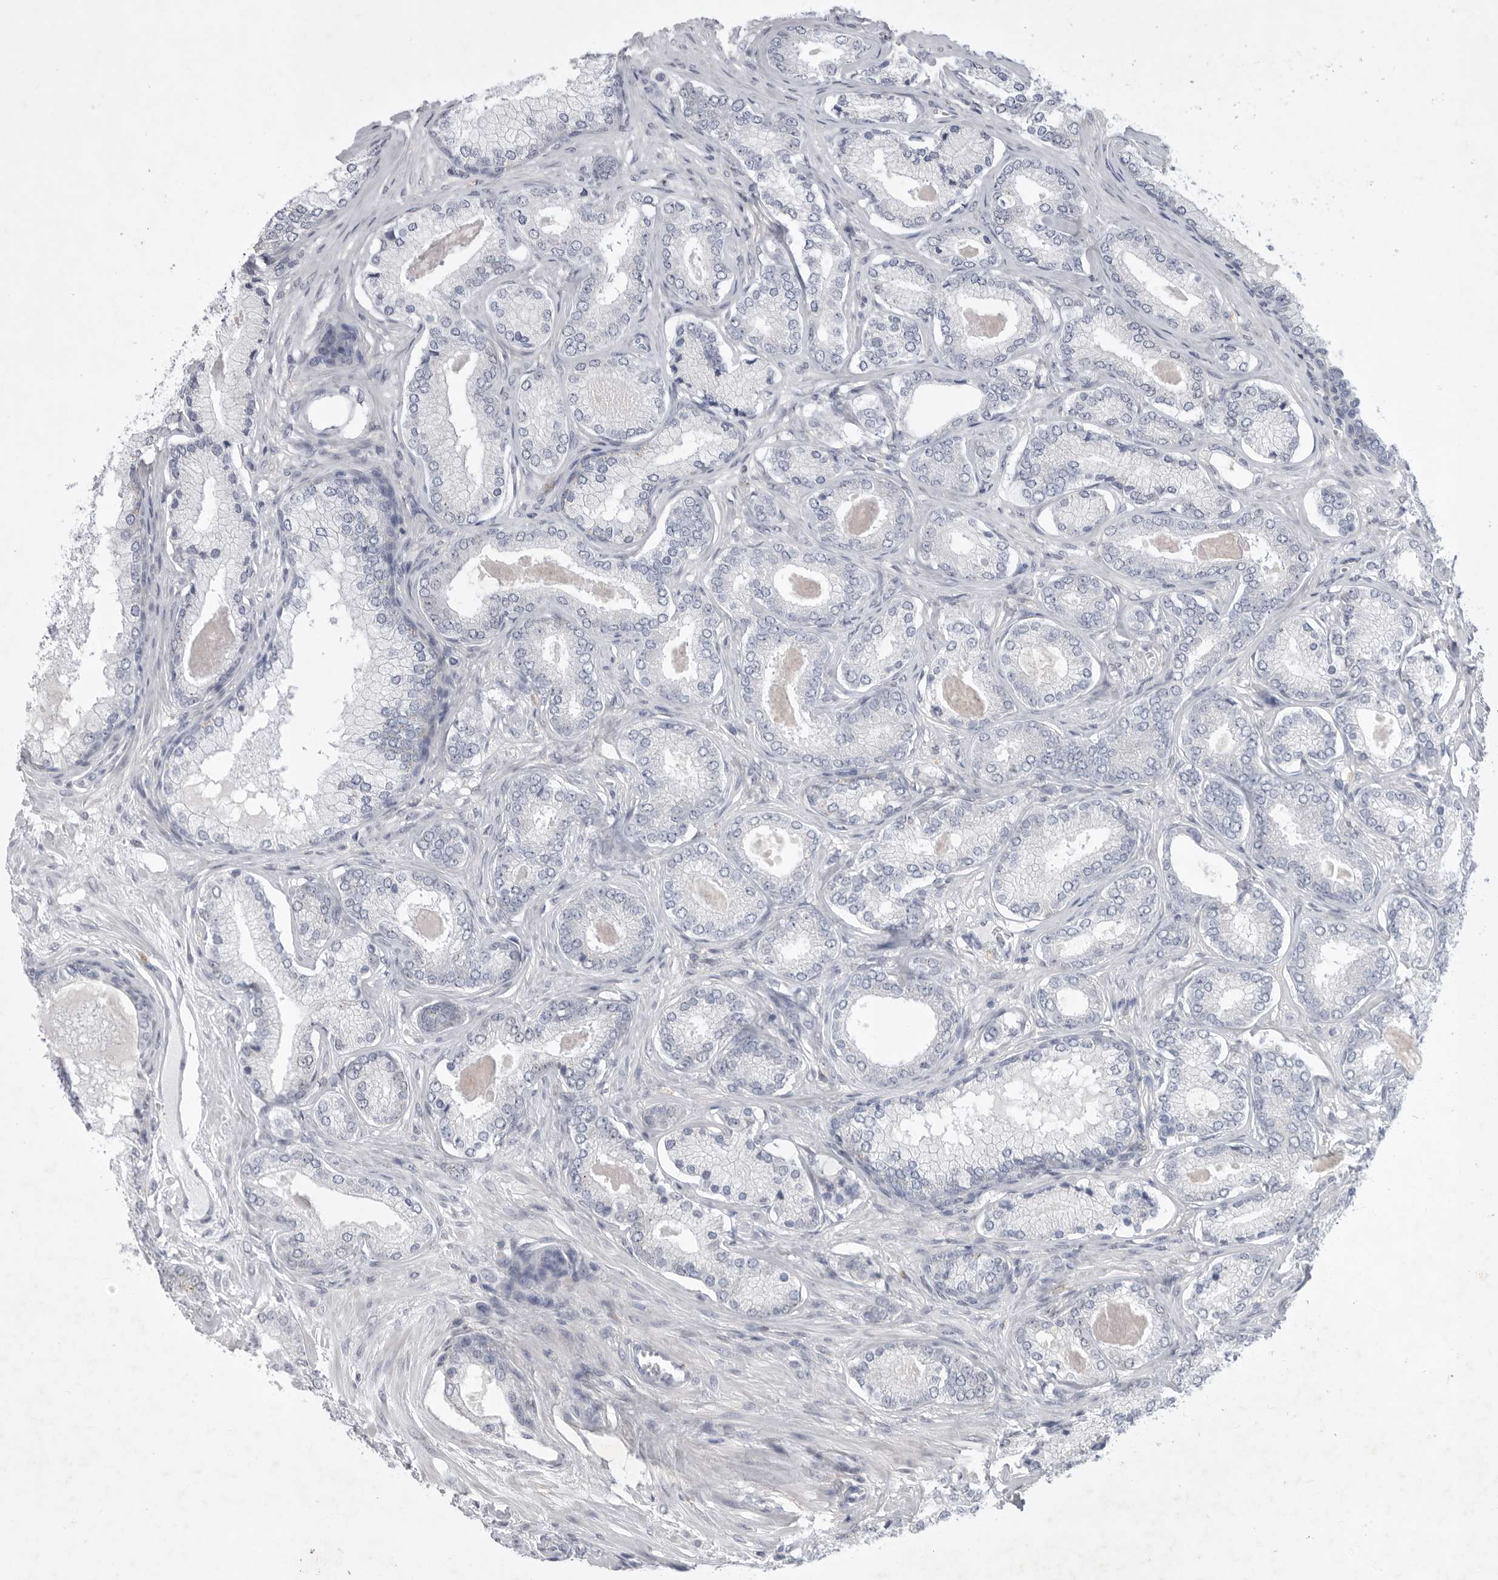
{"staining": {"intensity": "negative", "quantity": "none", "location": "none"}, "tissue": "prostate cancer", "cell_type": "Tumor cells", "image_type": "cancer", "snomed": [{"axis": "morphology", "description": "Adenocarcinoma, Low grade"}, {"axis": "topography", "description": "Prostate"}], "caption": "IHC image of prostate low-grade adenocarcinoma stained for a protein (brown), which exhibits no expression in tumor cells. (DAB (3,3'-diaminobenzidine) immunohistochemistry (IHC), high magnification).", "gene": "SIGLEC10", "patient": {"sex": "male", "age": 70}}